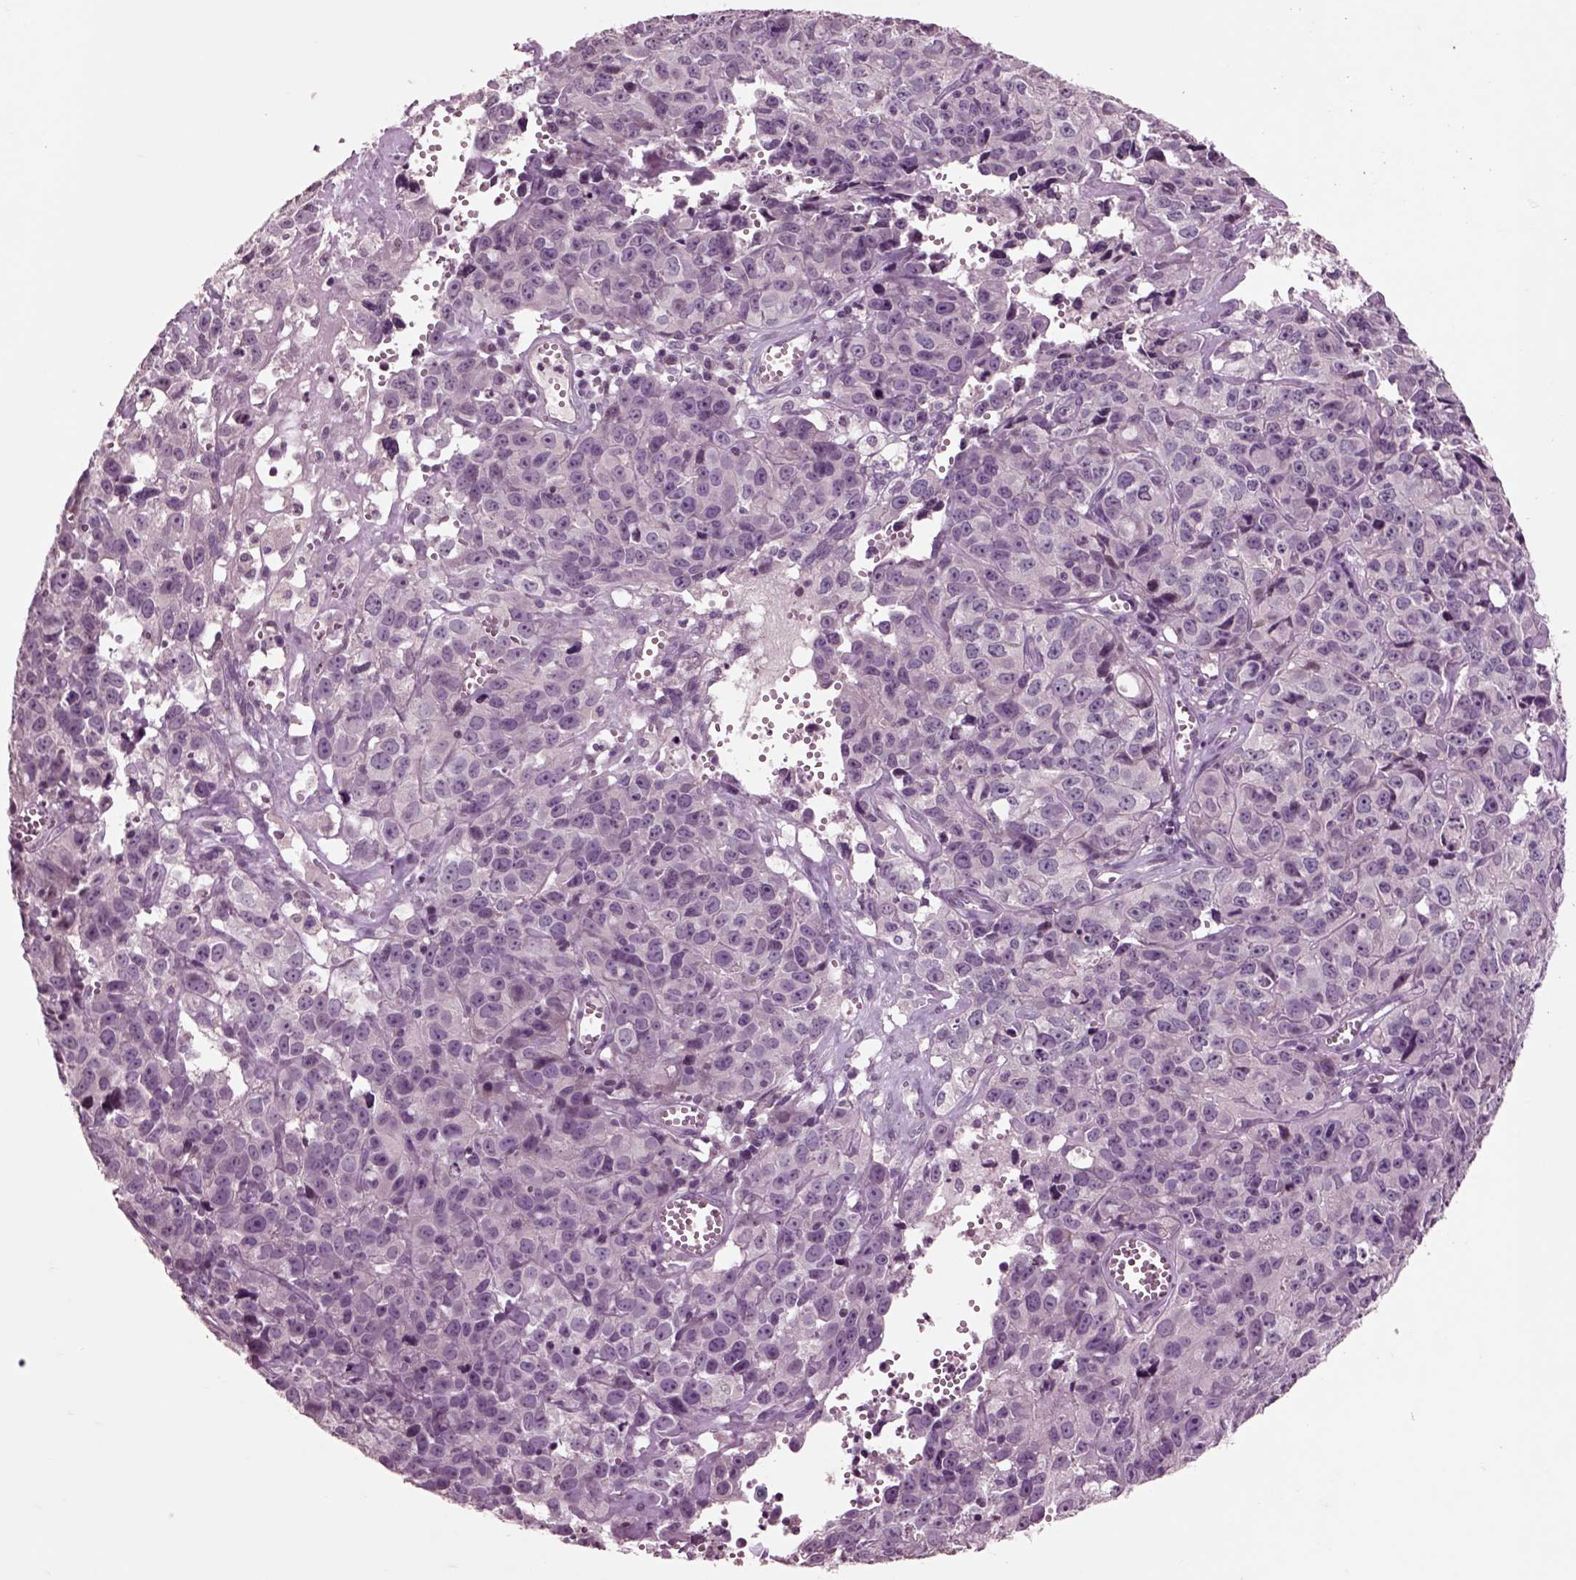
{"staining": {"intensity": "negative", "quantity": "none", "location": "none"}, "tissue": "cervical cancer", "cell_type": "Tumor cells", "image_type": "cancer", "snomed": [{"axis": "morphology", "description": "Squamous cell carcinoma, NOS"}, {"axis": "topography", "description": "Cervix"}], "caption": "High power microscopy photomicrograph of an immunohistochemistry histopathology image of cervical cancer (squamous cell carcinoma), revealing no significant positivity in tumor cells. (DAB immunohistochemistry (IHC), high magnification).", "gene": "CHGB", "patient": {"sex": "female", "age": 28}}